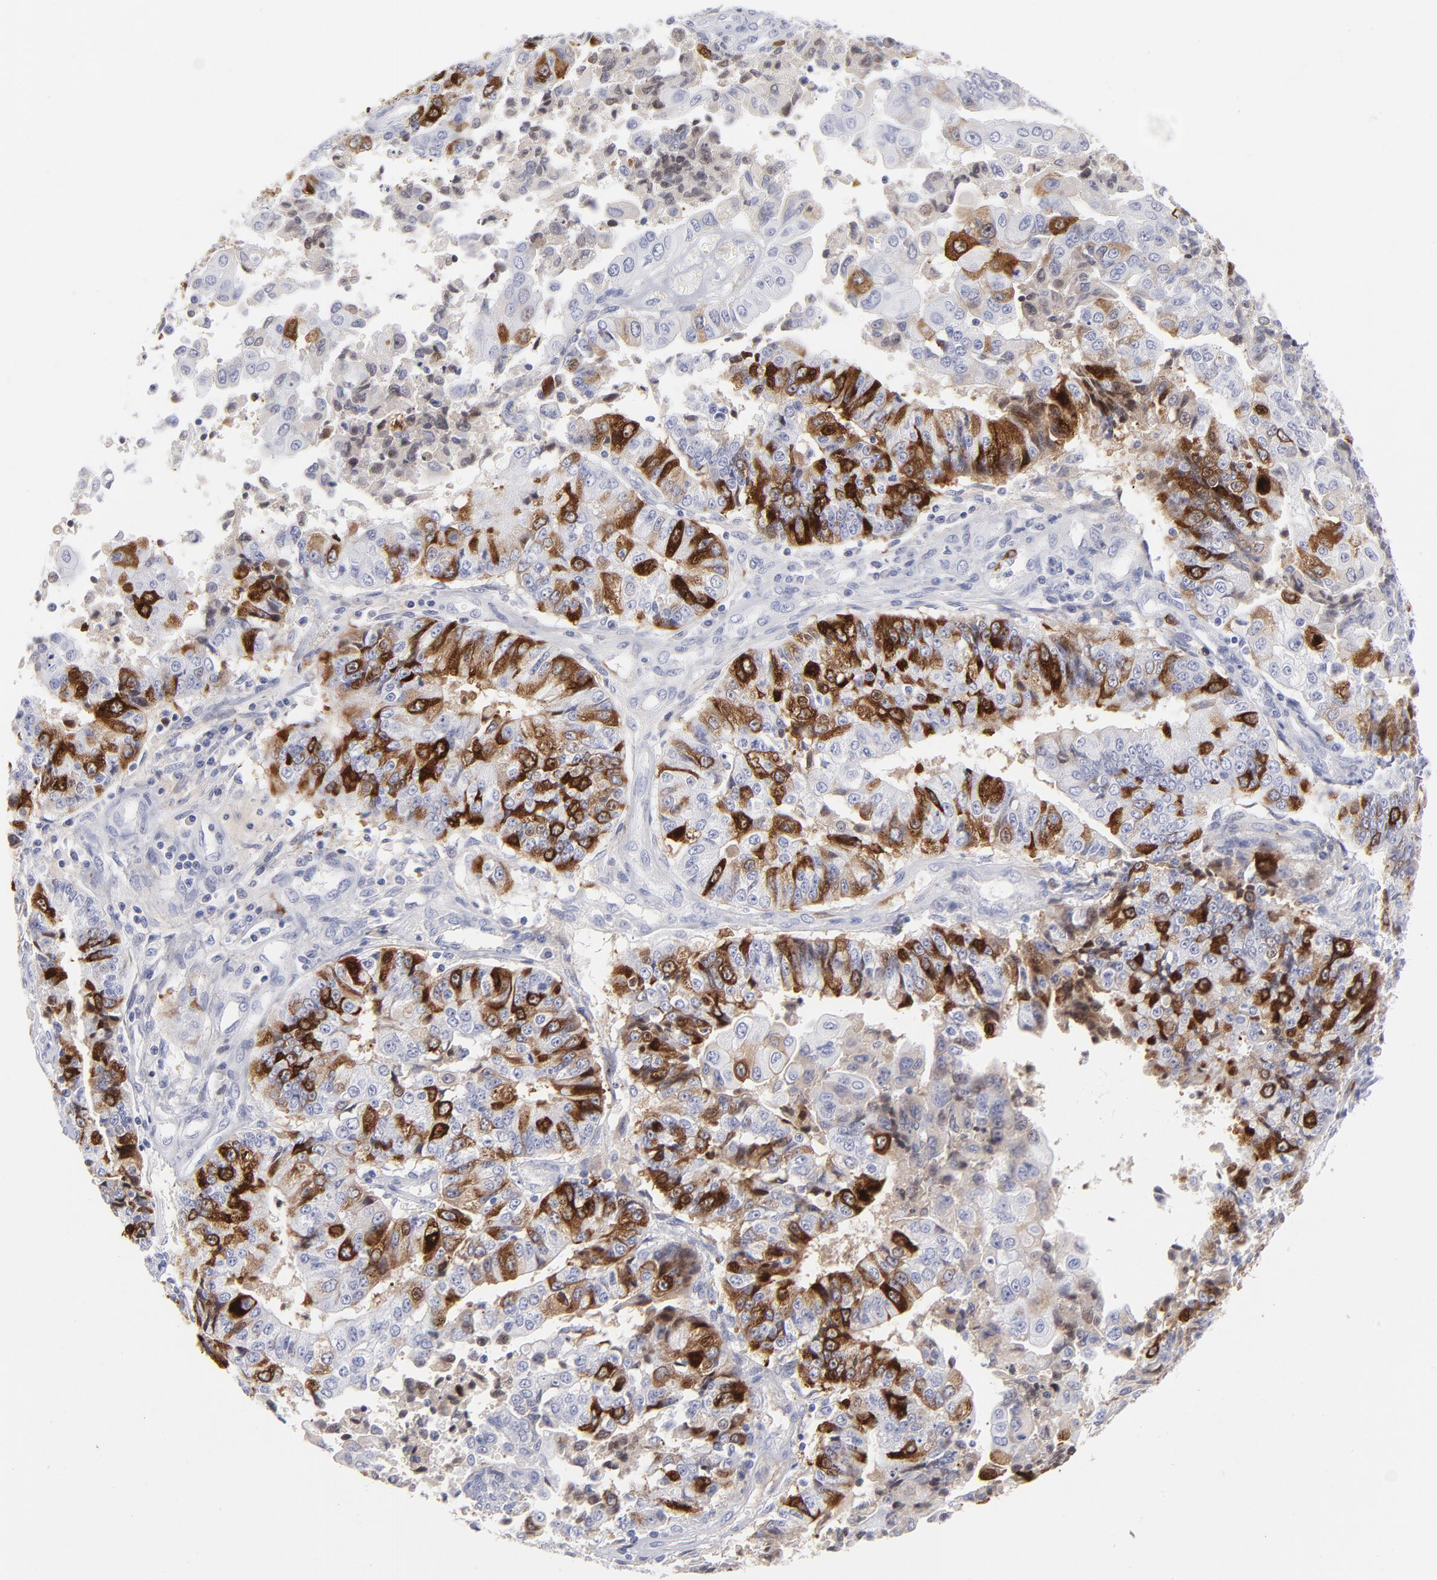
{"staining": {"intensity": "moderate", "quantity": ">75%", "location": "cytoplasmic/membranous"}, "tissue": "endometrial cancer", "cell_type": "Tumor cells", "image_type": "cancer", "snomed": [{"axis": "morphology", "description": "Adenocarcinoma, NOS"}, {"axis": "topography", "description": "Endometrium"}], "caption": "This histopathology image displays immunohistochemistry staining of human endometrial adenocarcinoma, with medium moderate cytoplasmic/membranous positivity in approximately >75% of tumor cells.", "gene": "CCNB1", "patient": {"sex": "female", "age": 75}}